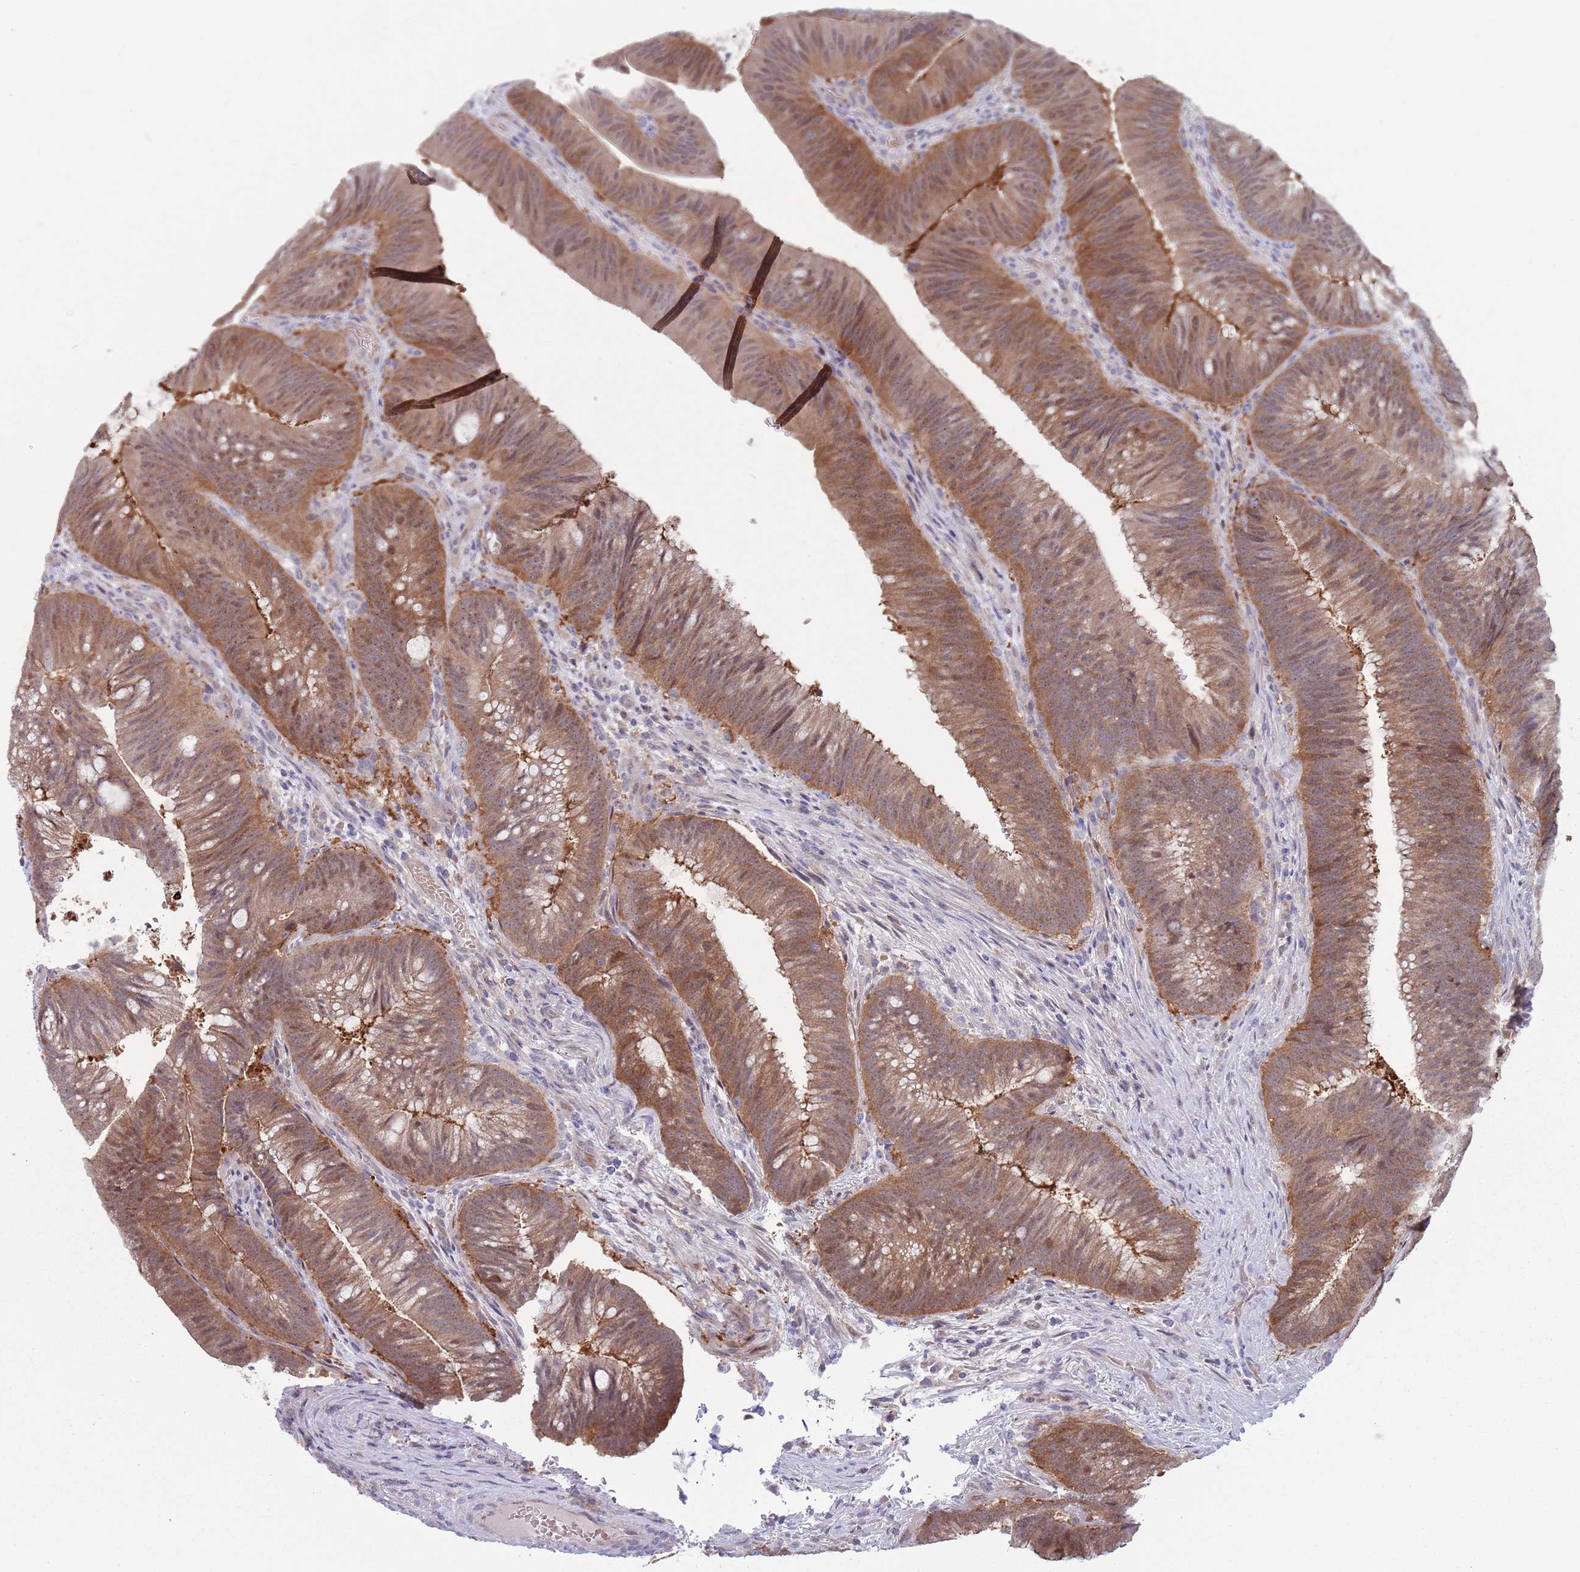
{"staining": {"intensity": "moderate", "quantity": ">75%", "location": "cytoplasmic/membranous,nuclear"}, "tissue": "colorectal cancer", "cell_type": "Tumor cells", "image_type": "cancer", "snomed": [{"axis": "morphology", "description": "Adenocarcinoma, NOS"}, {"axis": "topography", "description": "Colon"}], "caption": "DAB (3,3'-diaminobenzidine) immunohistochemical staining of human colorectal cancer demonstrates moderate cytoplasmic/membranous and nuclear protein staining in approximately >75% of tumor cells.", "gene": "CLNS1A", "patient": {"sex": "female", "age": 43}}